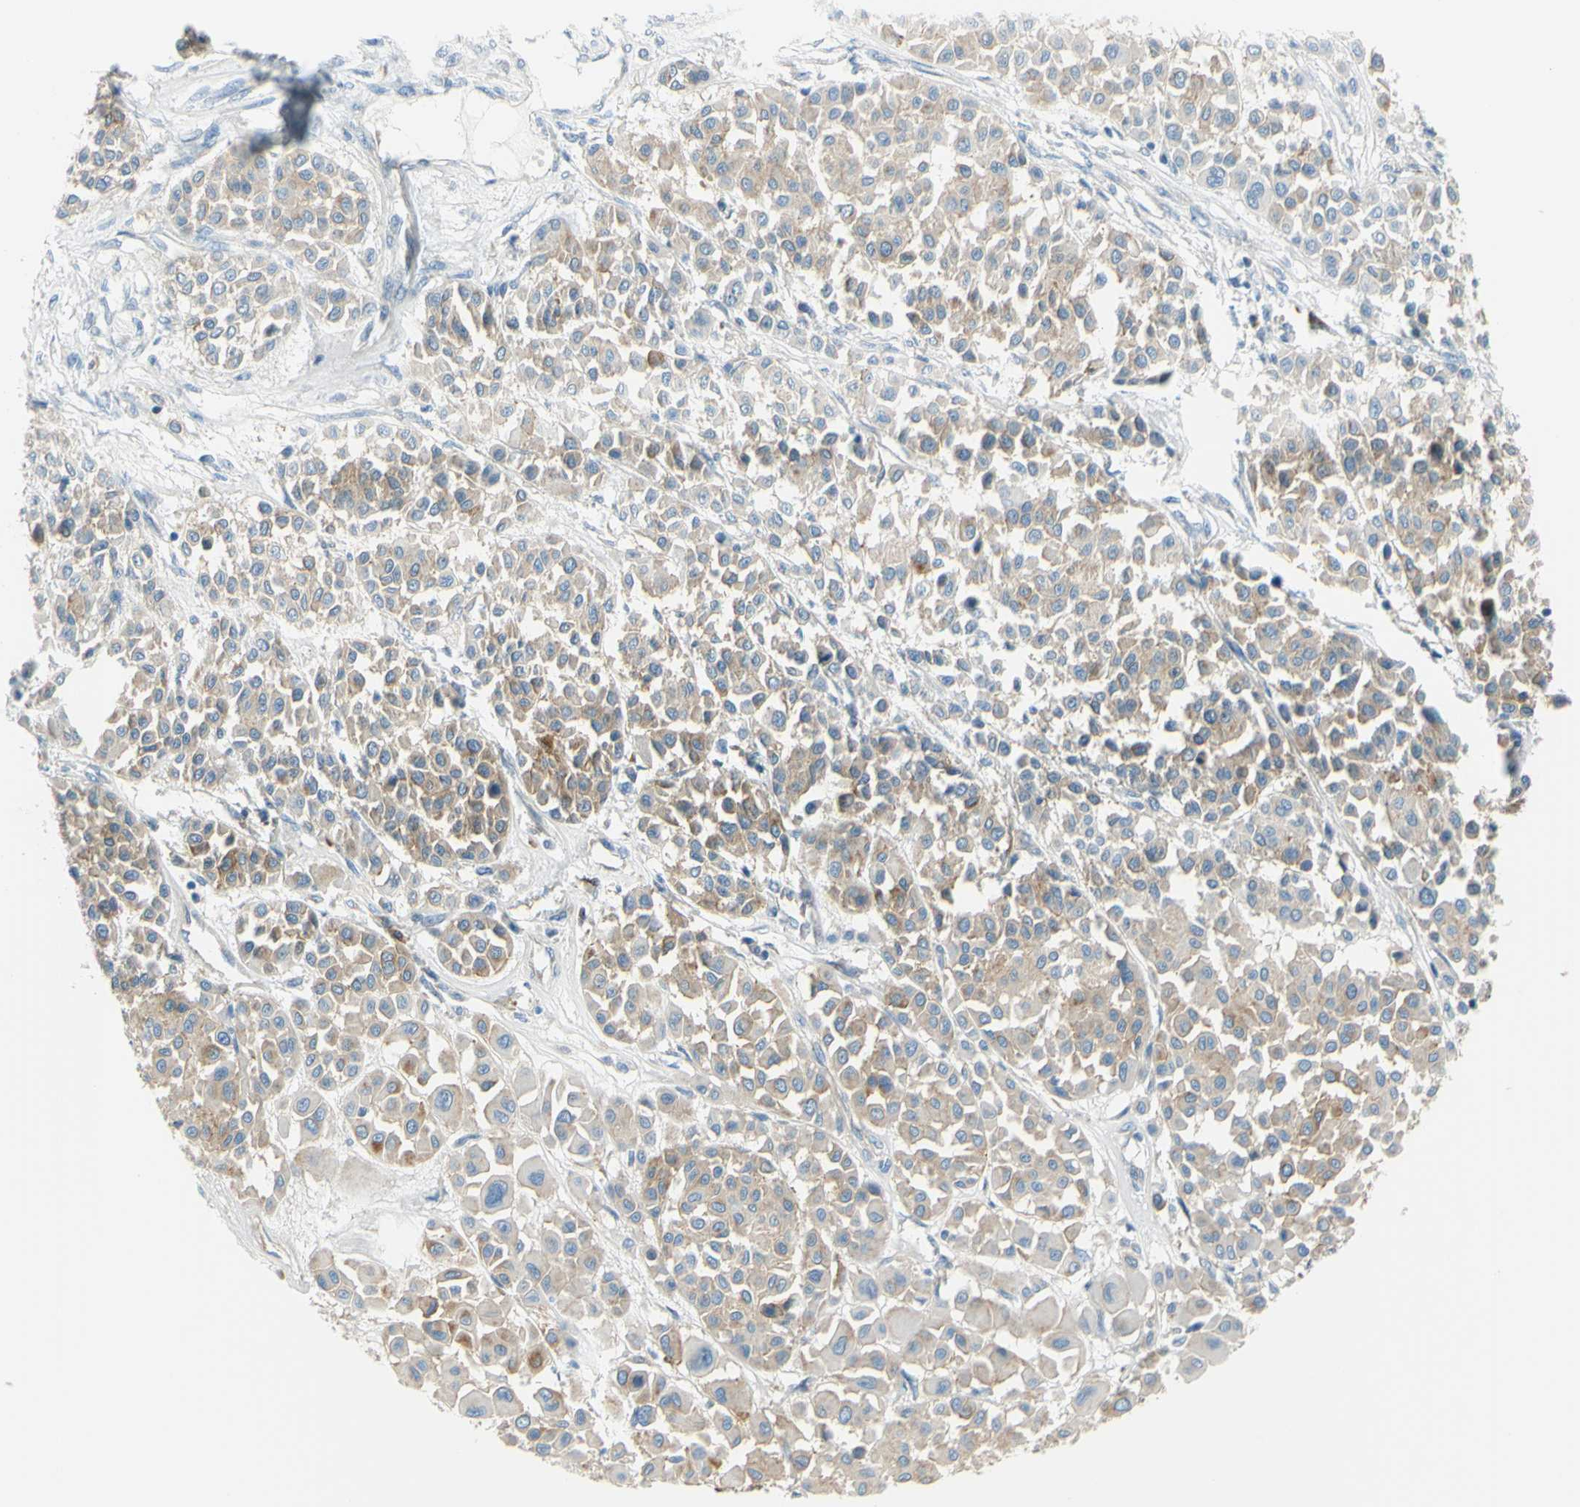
{"staining": {"intensity": "weak", "quantity": ">75%", "location": "cytoplasmic/membranous"}, "tissue": "melanoma", "cell_type": "Tumor cells", "image_type": "cancer", "snomed": [{"axis": "morphology", "description": "Malignant melanoma, Metastatic site"}, {"axis": "topography", "description": "Soft tissue"}], "caption": "Immunohistochemistry of melanoma demonstrates low levels of weak cytoplasmic/membranous staining in approximately >75% of tumor cells. (DAB IHC with brightfield microscopy, high magnification).", "gene": "FRMD4B", "patient": {"sex": "male", "age": 41}}